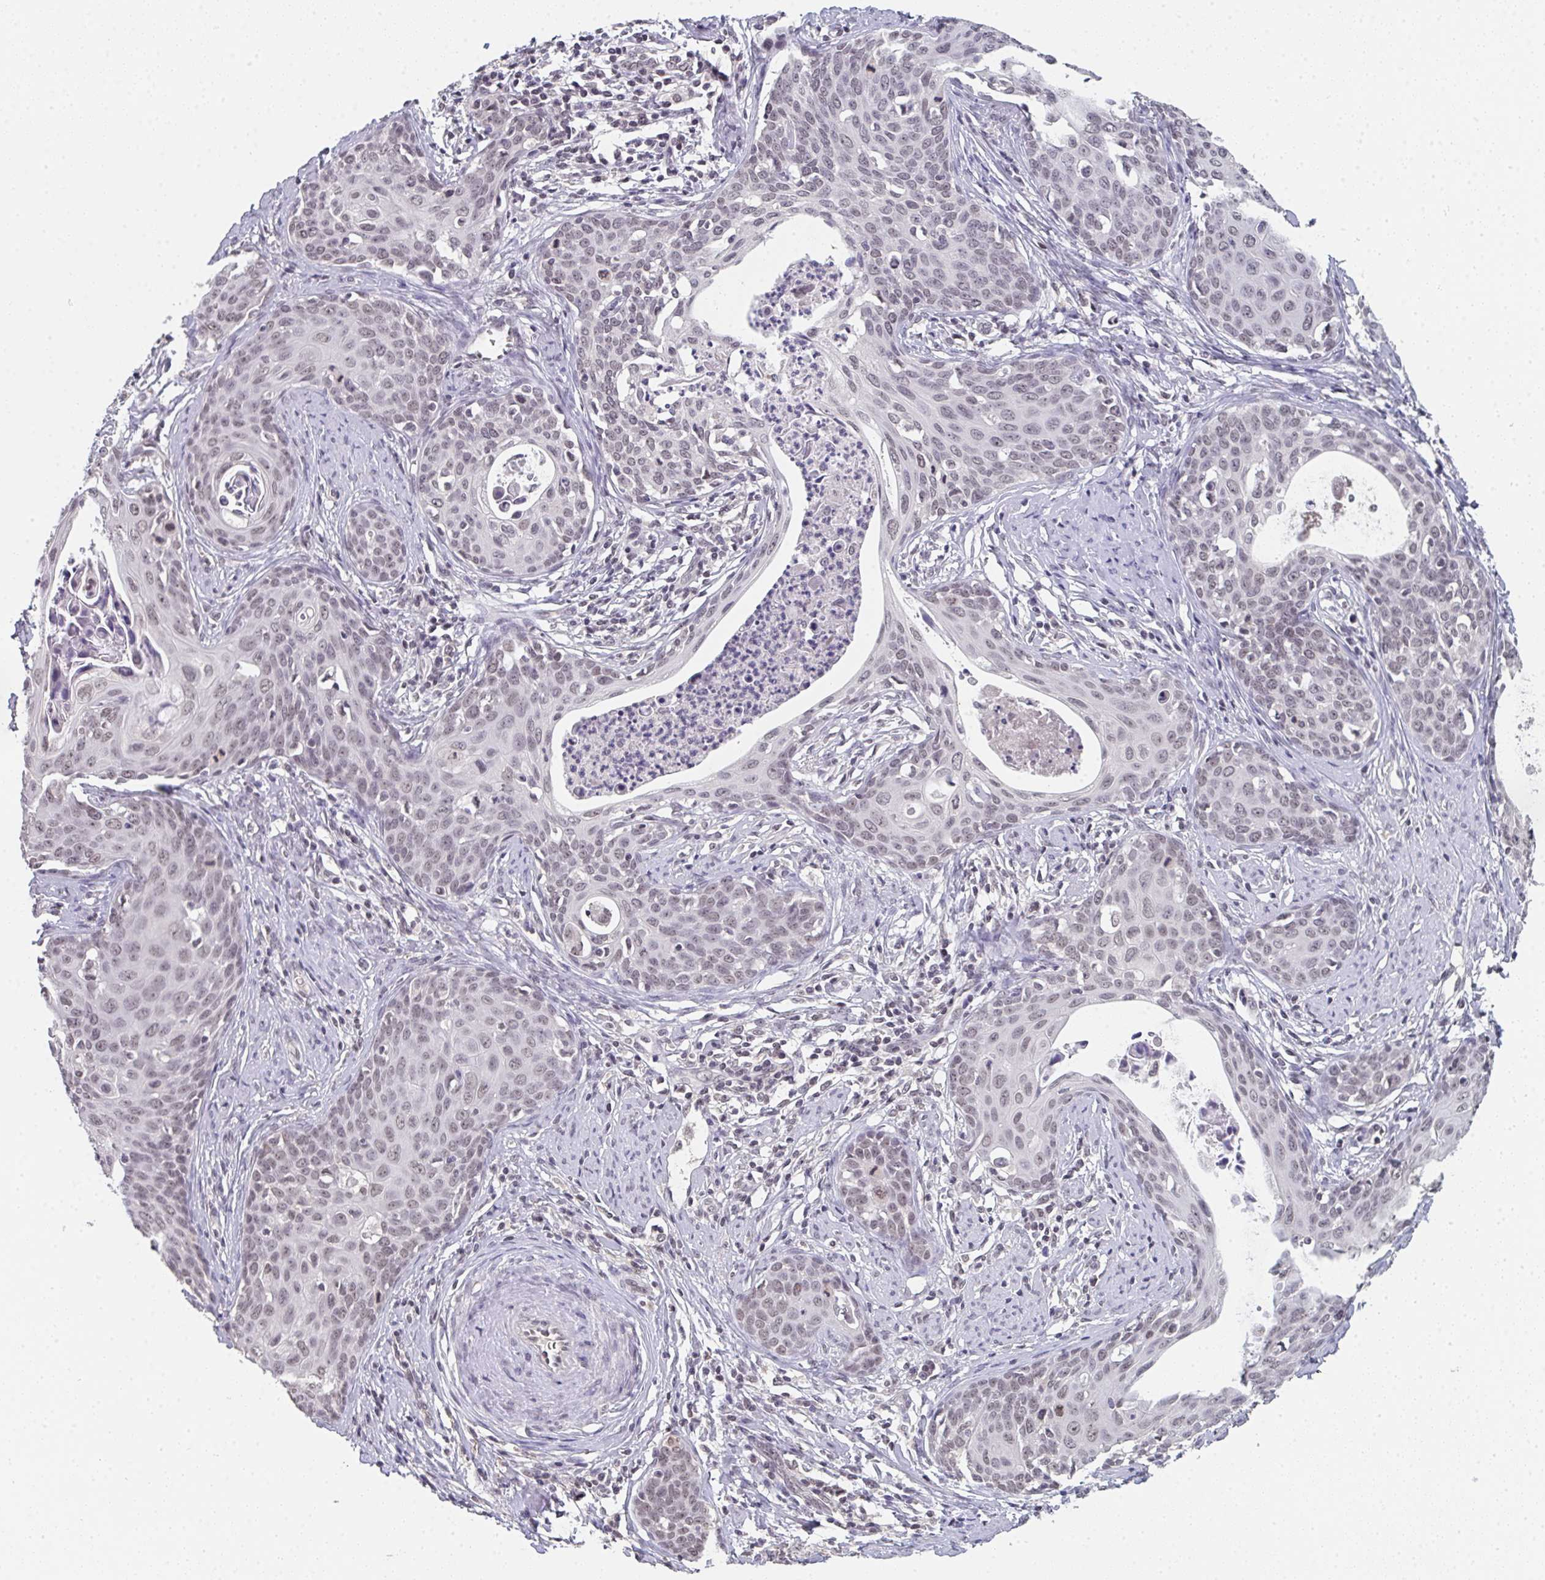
{"staining": {"intensity": "weak", "quantity": "25%-75%", "location": "nuclear"}, "tissue": "cervical cancer", "cell_type": "Tumor cells", "image_type": "cancer", "snomed": [{"axis": "morphology", "description": "Squamous cell carcinoma, NOS"}, {"axis": "topography", "description": "Cervix"}], "caption": "Brown immunohistochemical staining in cervical cancer demonstrates weak nuclear expression in approximately 25%-75% of tumor cells.", "gene": "DKC1", "patient": {"sex": "female", "age": 46}}